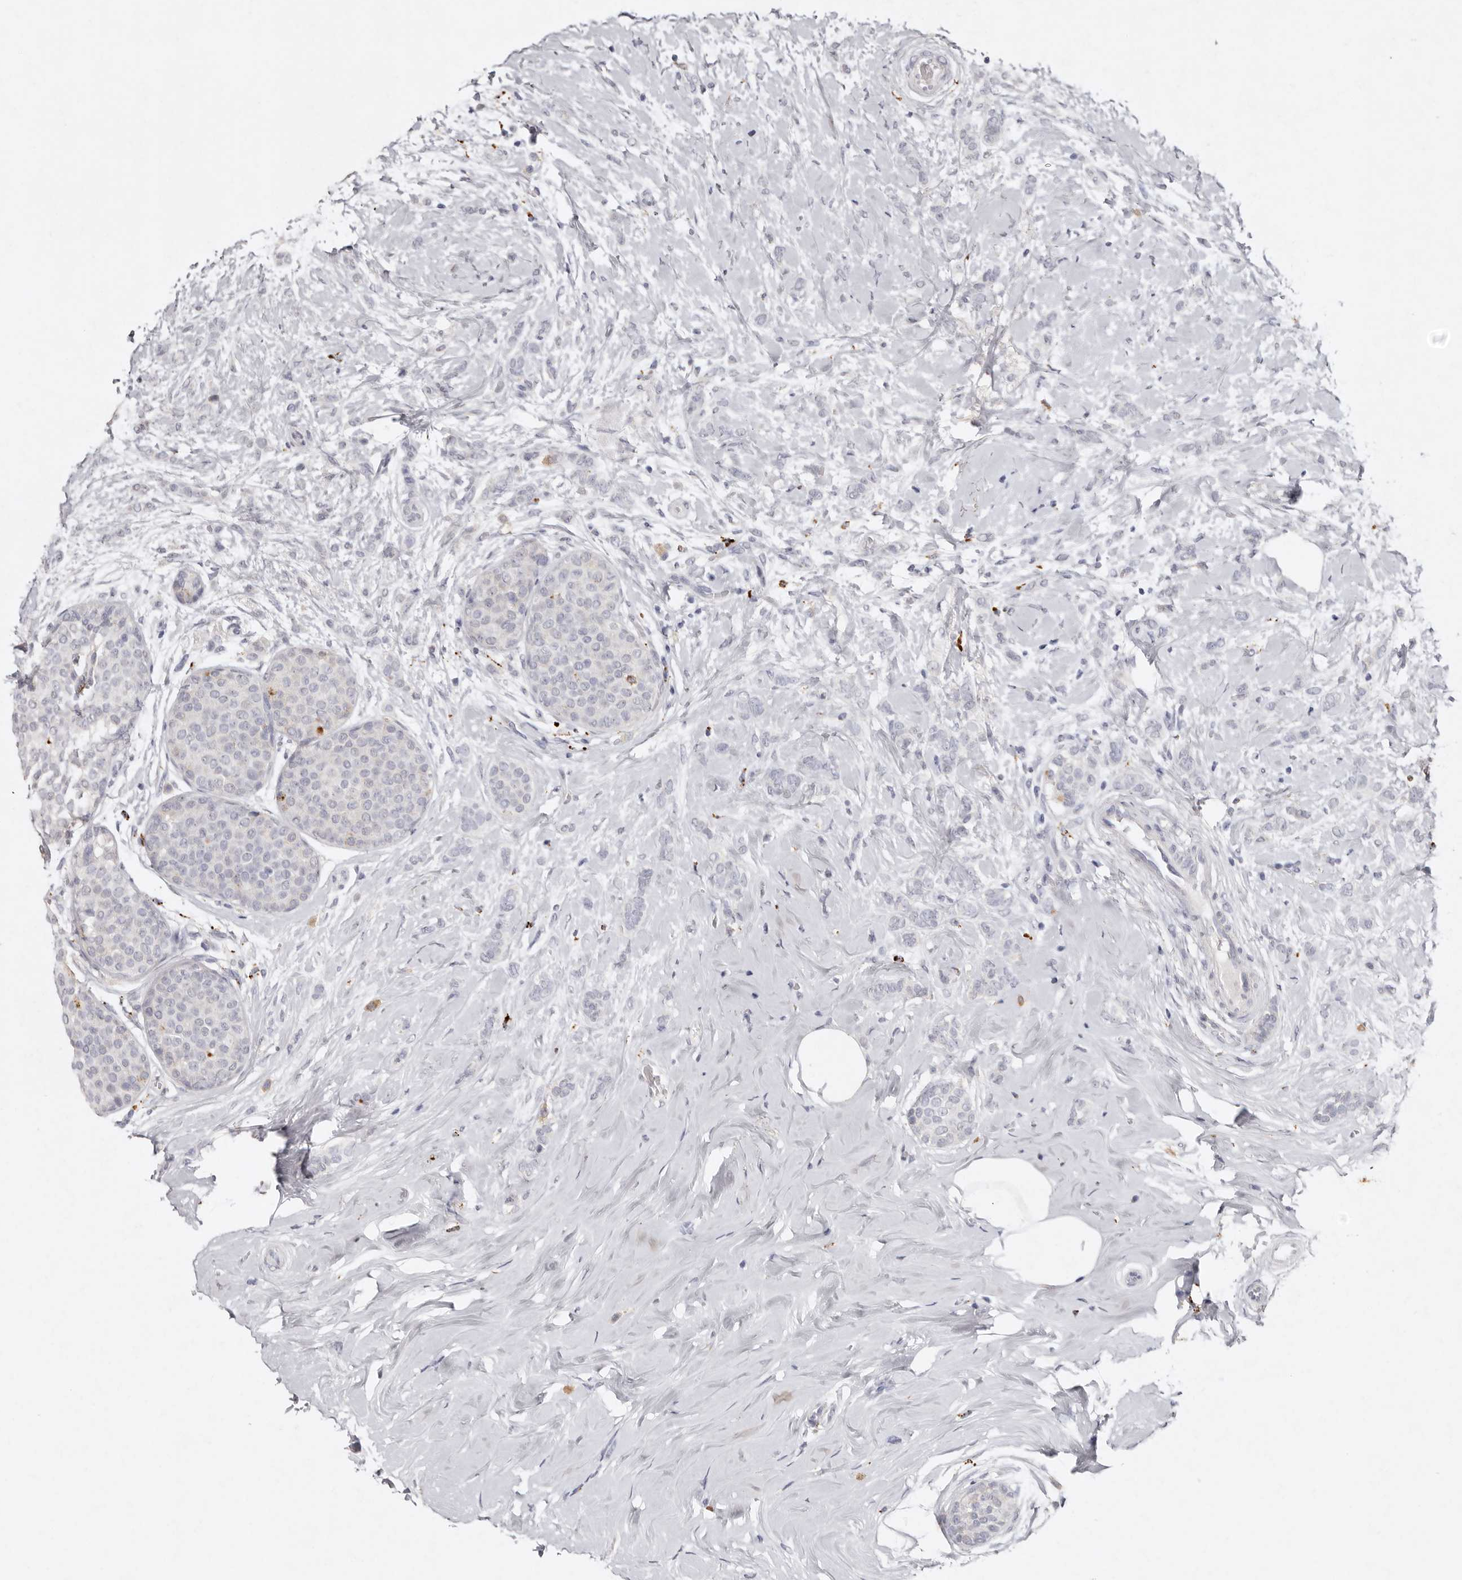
{"staining": {"intensity": "negative", "quantity": "none", "location": "none"}, "tissue": "breast cancer", "cell_type": "Tumor cells", "image_type": "cancer", "snomed": [{"axis": "morphology", "description": "Lobular carcinoma, in situ"}, {"axis": "morphology", "description": "Lobular carcinoma"}, {"axis": "topography", "description": "Breast"}], "caption": "A high-resolution micrograph shows IHC staining of breast cancer, which displays no significant staining in tumor cells.", "gene": "FAM185A", "patient": {"sex": "female", "age": 41}}